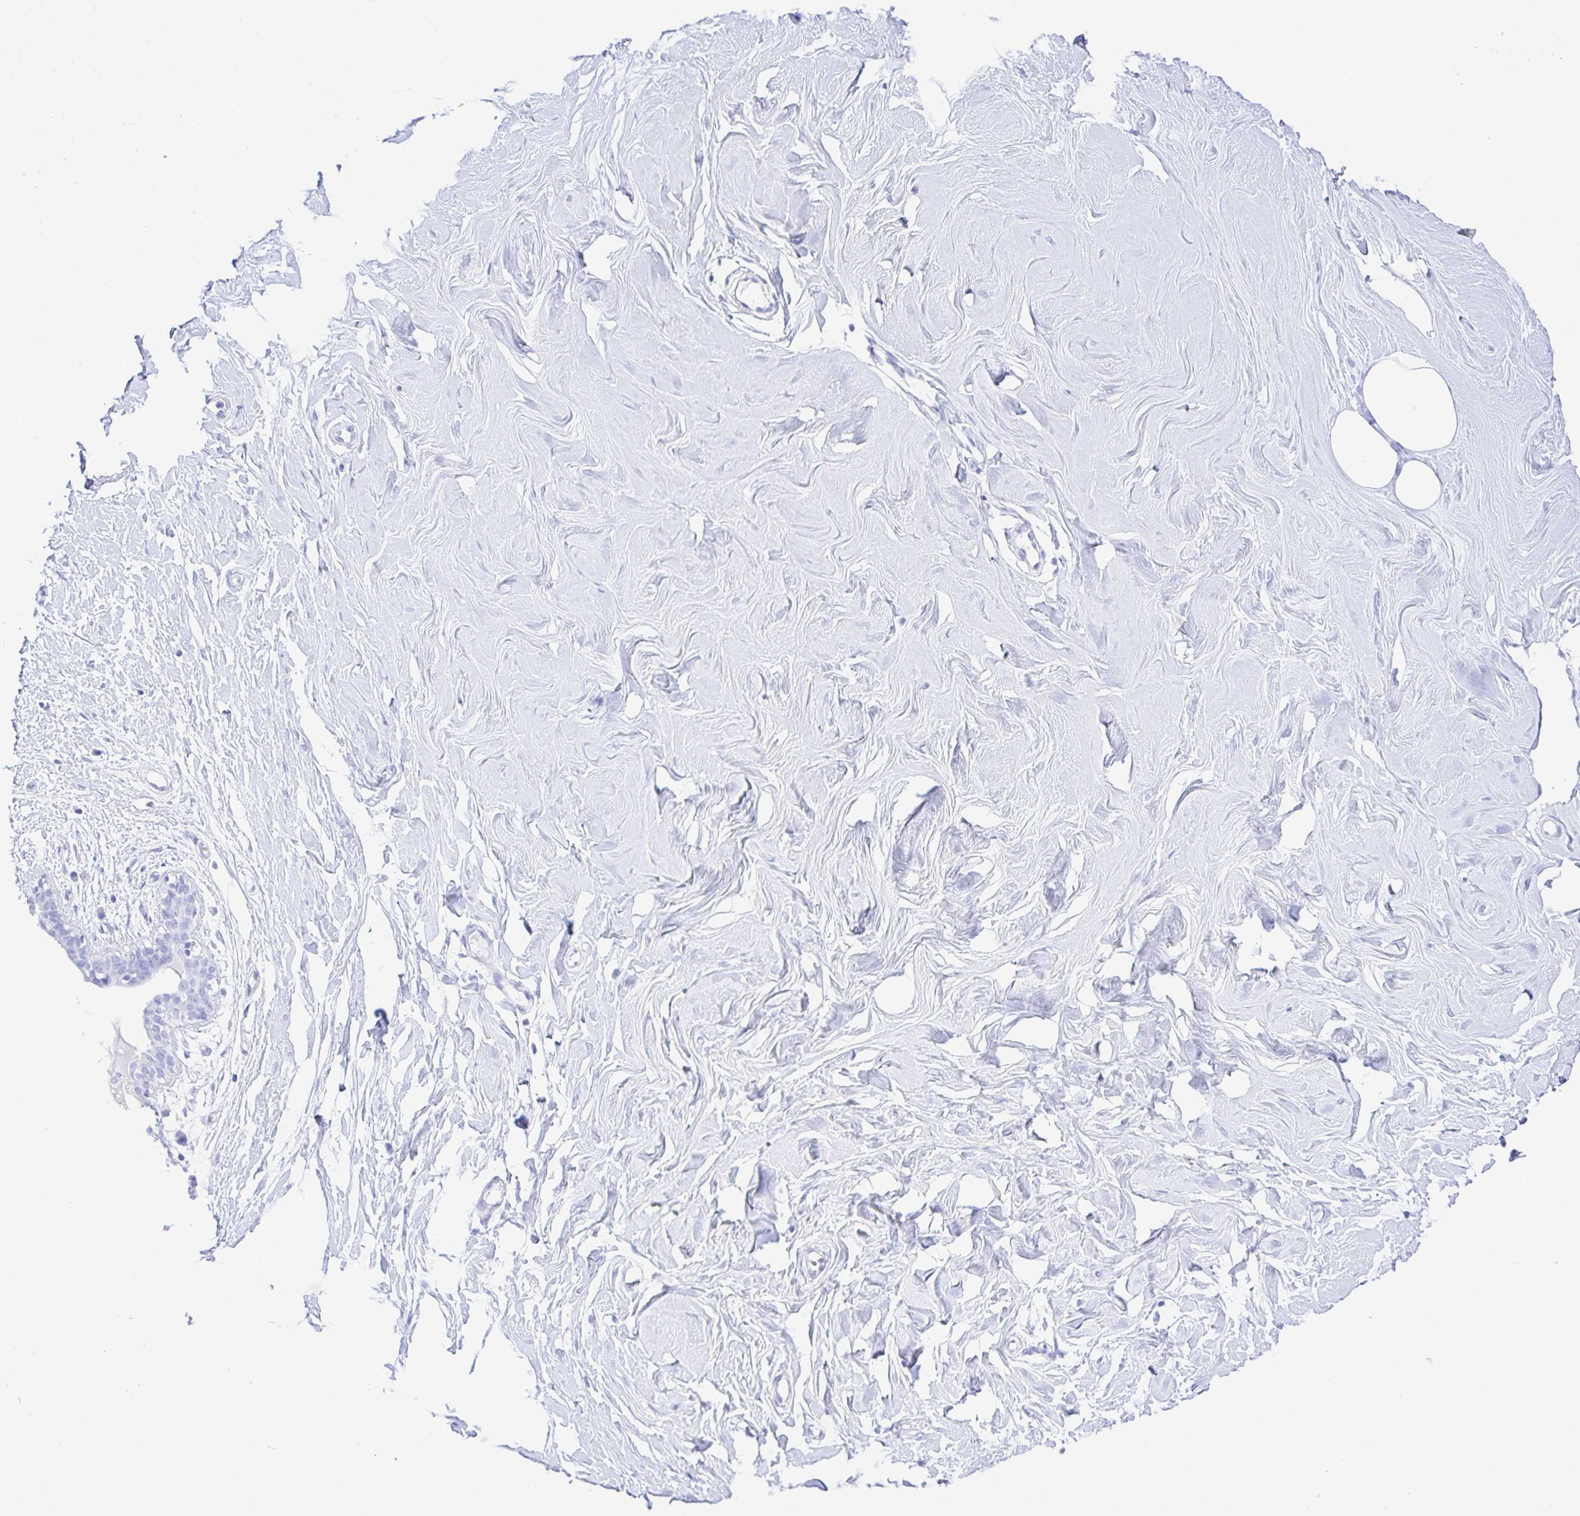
{"staining": {"intensity": "negative", "quantity": "none", "location": "none"}, "tissue": "breast", "cell_type": "Adipocytes", "image_type": "normal", "snomed": [{"axis": "morphology", "description": "Normal tissue, NOS"}, {"axis": "topography", "description": "Breast"}], "caption": "IHC histopathology image of normal breast: human breast stained with DAB displays no significant protein staining in adipocytes.", "gene": "SELENOV", "patient": {"sex": "female", "age": 27}}